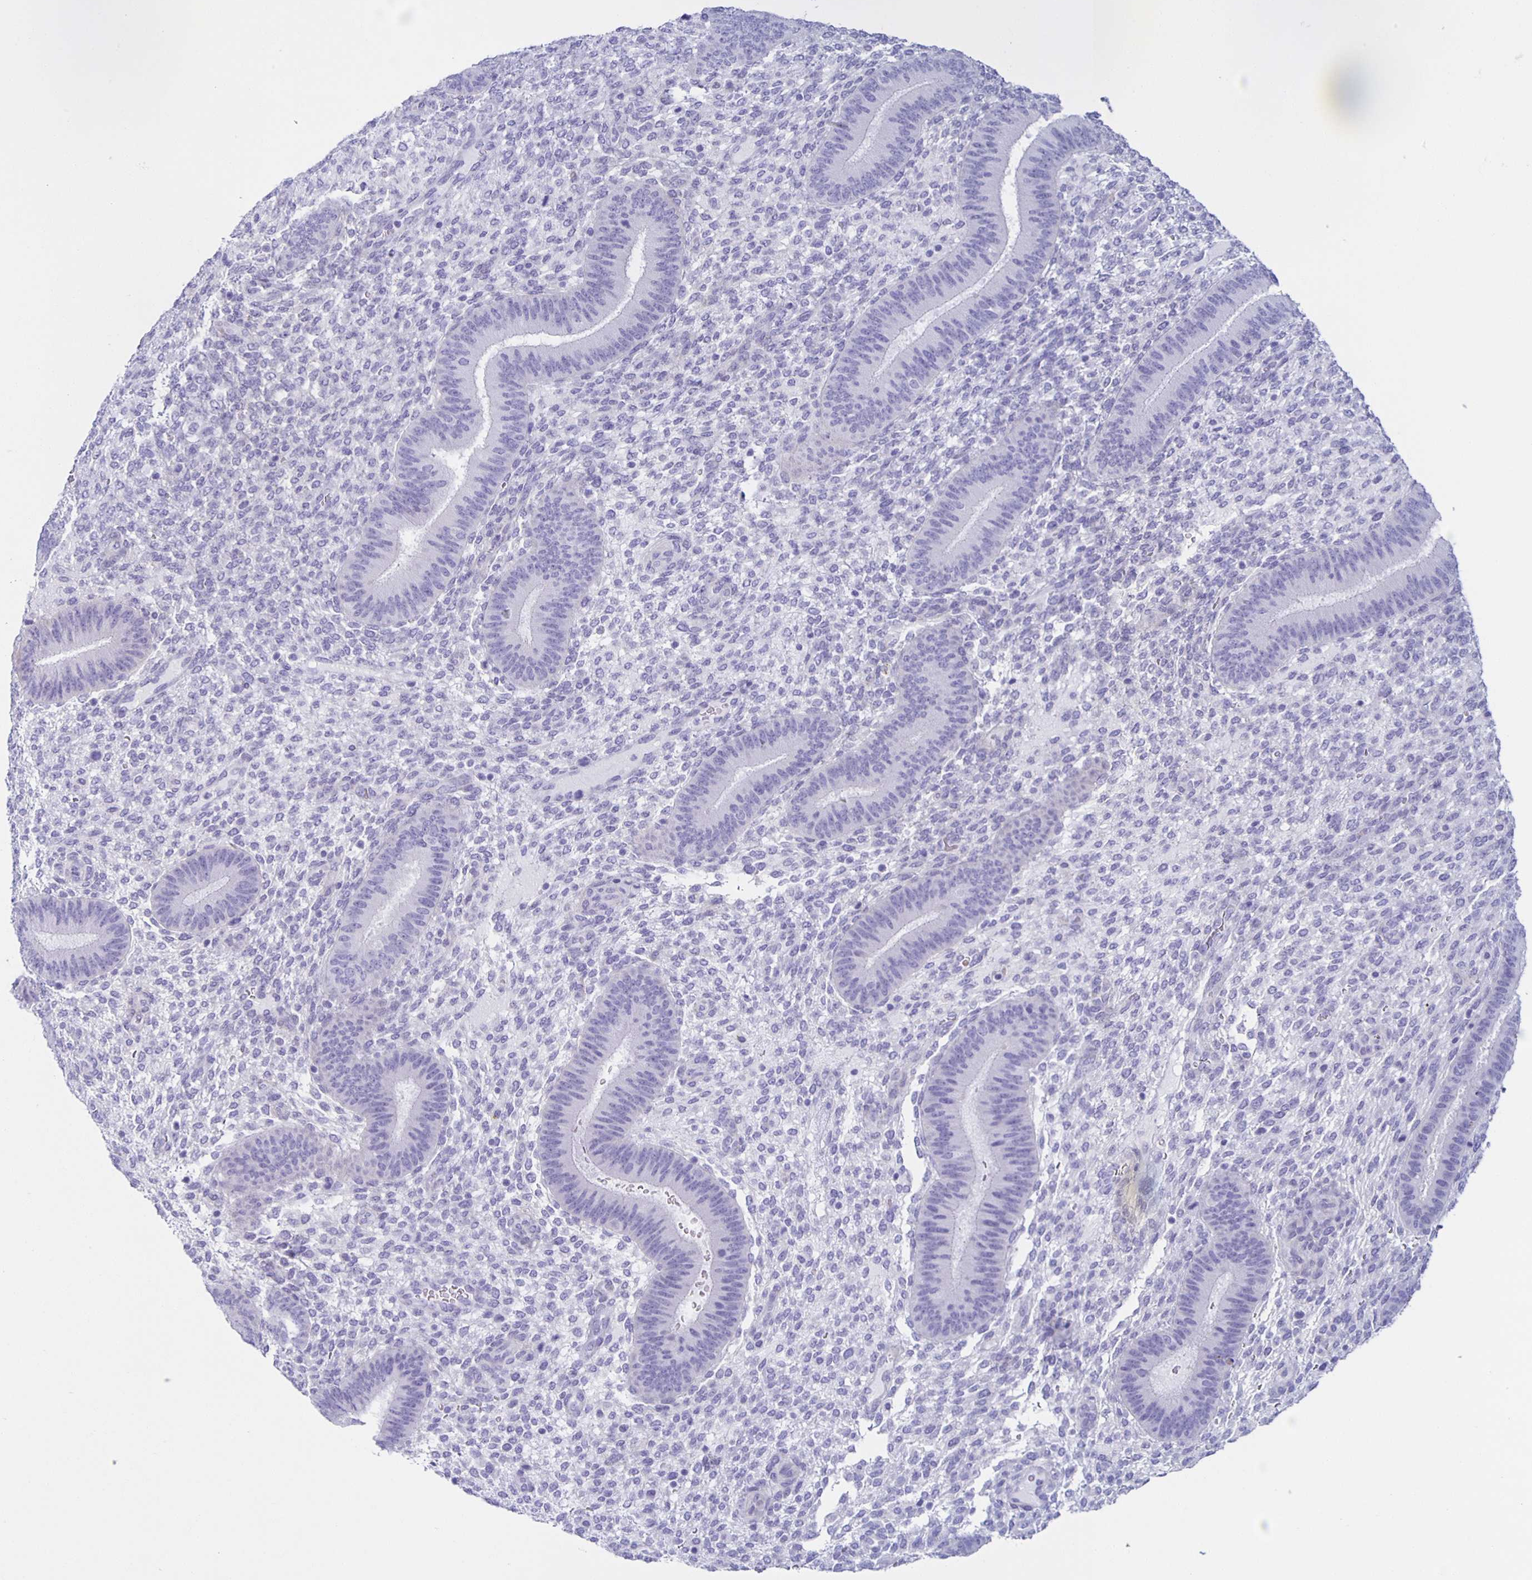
{"staining": {"intensity": "negative", "quantity": "none", "location": "none"}, "tissue": "endometrium", "cell_type": "Cells in endometrial stroma", "image_type": "normal", "snomed": [{"axis": "morphology", "description": "Normal tissue, NOS"}, {"axis": "topography", "description": "Endometrium"}], "caption": "Immunohistochemistry (IHC) of unremarkable human endometrium reveals no staining in cells in endometrial stroma.", "gene": "AQP6", "patient": {"sex": "female", "age": 39}}